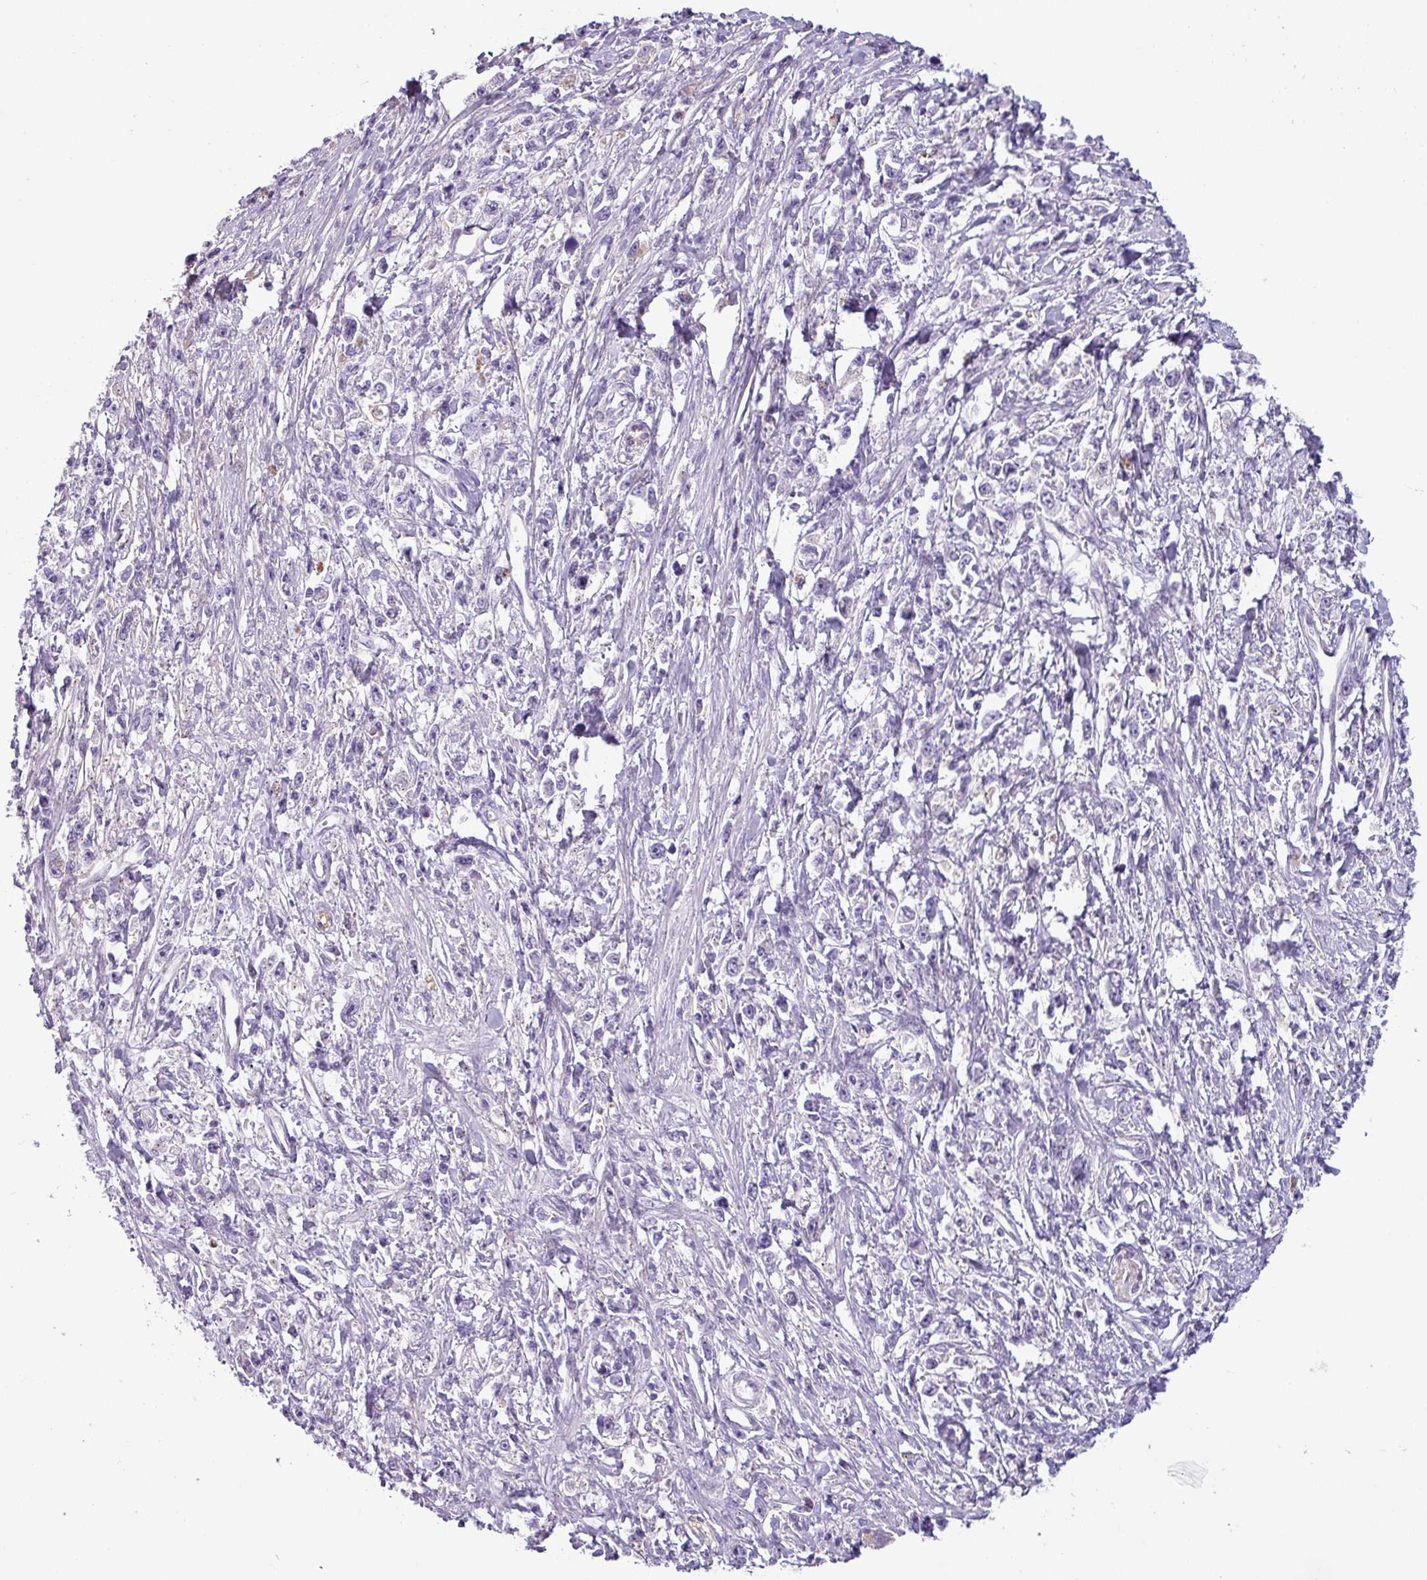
{"staining": {"intensity": "negative", "quantity": "none", "location": "none"}, "tissue": "stomach cancer", "cell_type": "Tumor cells", "image_type": "cancer", "snomed": [{"axis": "morphology", "description": "Adenocarcinoma, NOS"}, {"axis": "topography", "description": "Stomach"}], "caption": "IHC photomicrograph of adenocarcinoma (stomach) stained for a protein (brown), which displays no positivity in tumor cells. (DAB immunohistochemistry visualized using brightfield microscopy, high magnification).", "gene": "TMEM178B", "patient": {"sex": "female", "age": 59}}